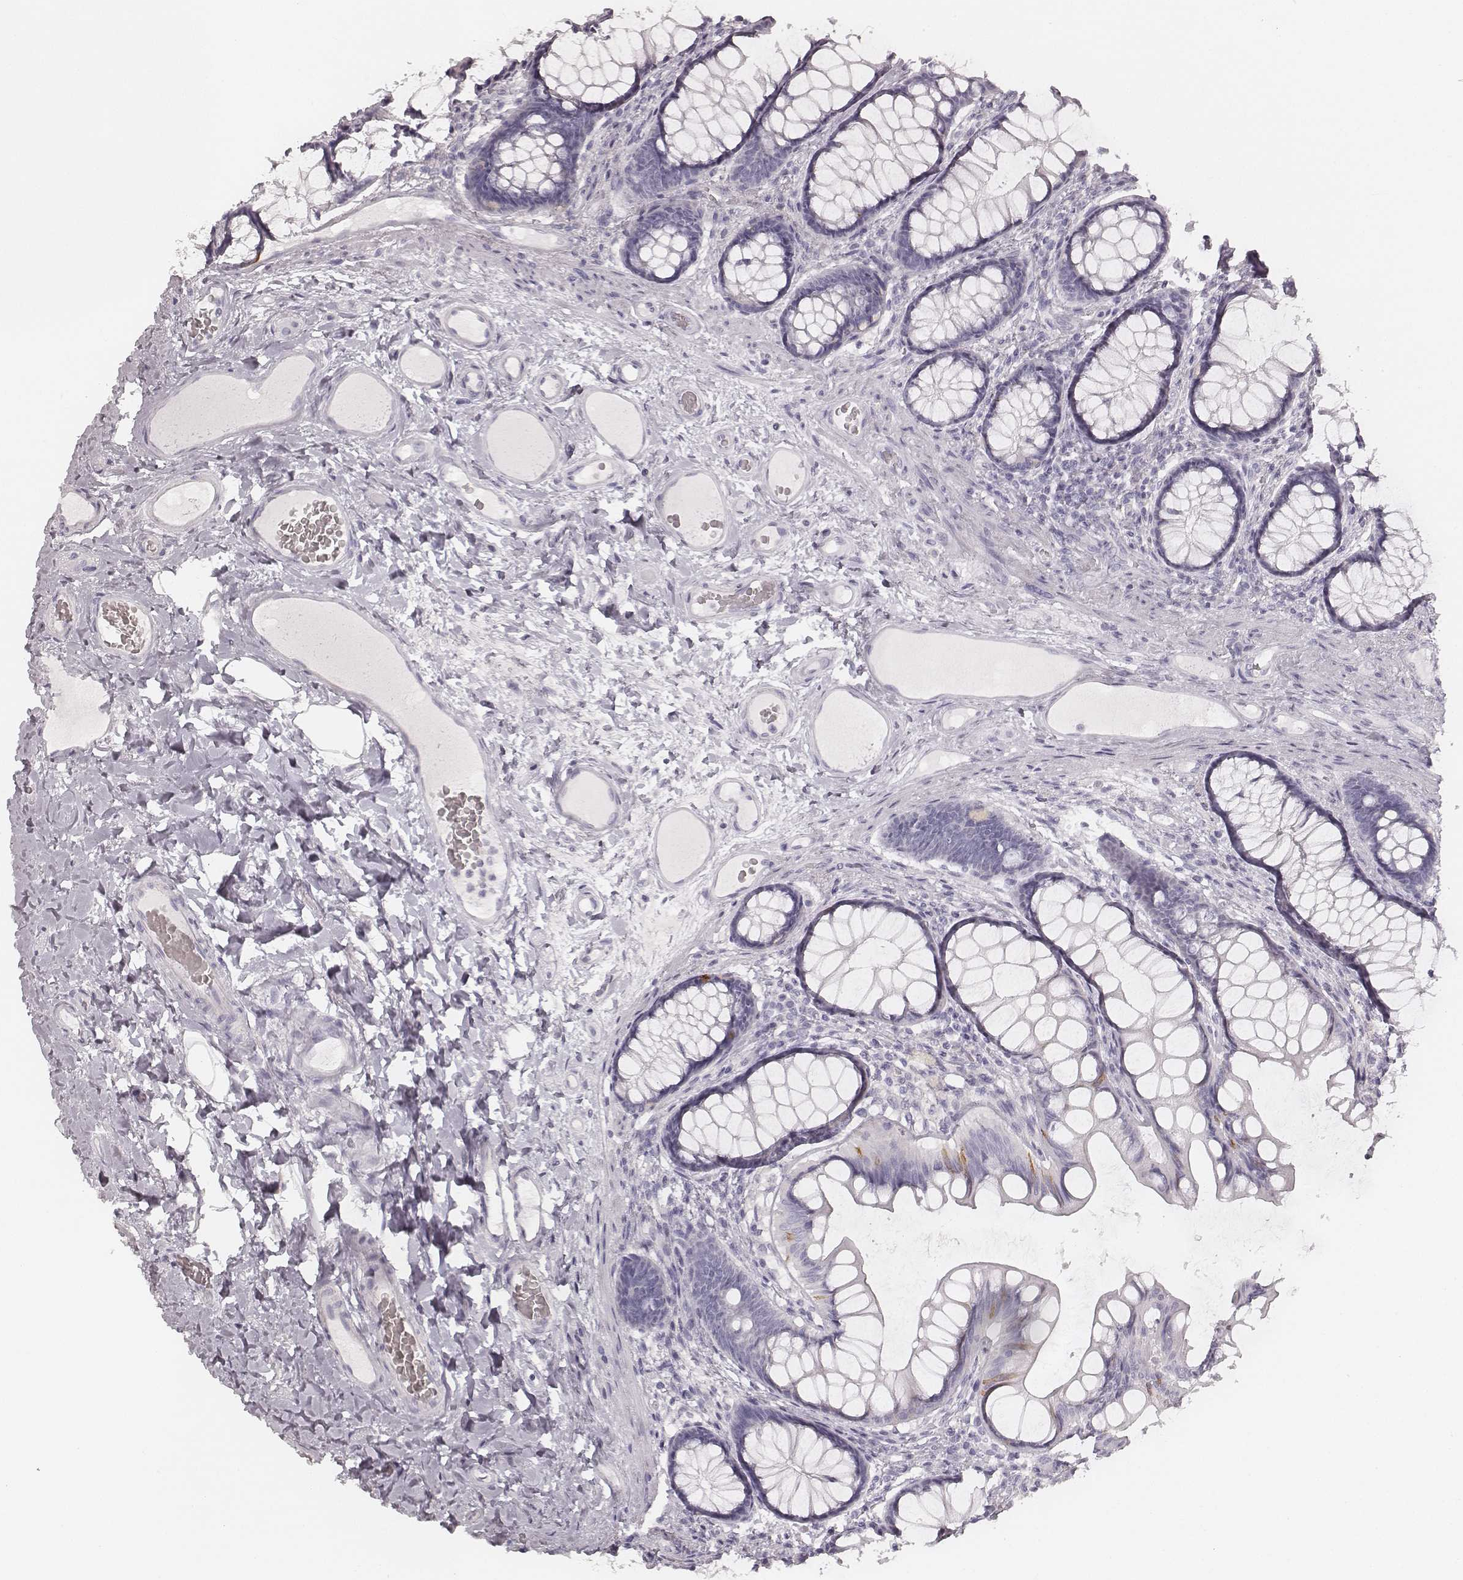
{"staining": {"intensity": "negative", "quantity": "none", "location": "none"}, "tissue": "colon", "cell_type": "Endothelial cells", "image_type": "normal", "snomed": [{"axis": "morphology", "description": "Normal tissue, NOS"}, {"axis": "topography", "description": "Colon"}], "caption": "High magnification brightfield microscopy of normal colon stained with DAB (brown) and counterstained with hematoxylin (blue): endothelial cells show no significant expression. (Stains: DAB IHC with hematoxylin counter stain, Microscopy: brightfield microscopy at high magnification).", "gene": "KRT72", "patient": {"sex": "female", "age": 65}}